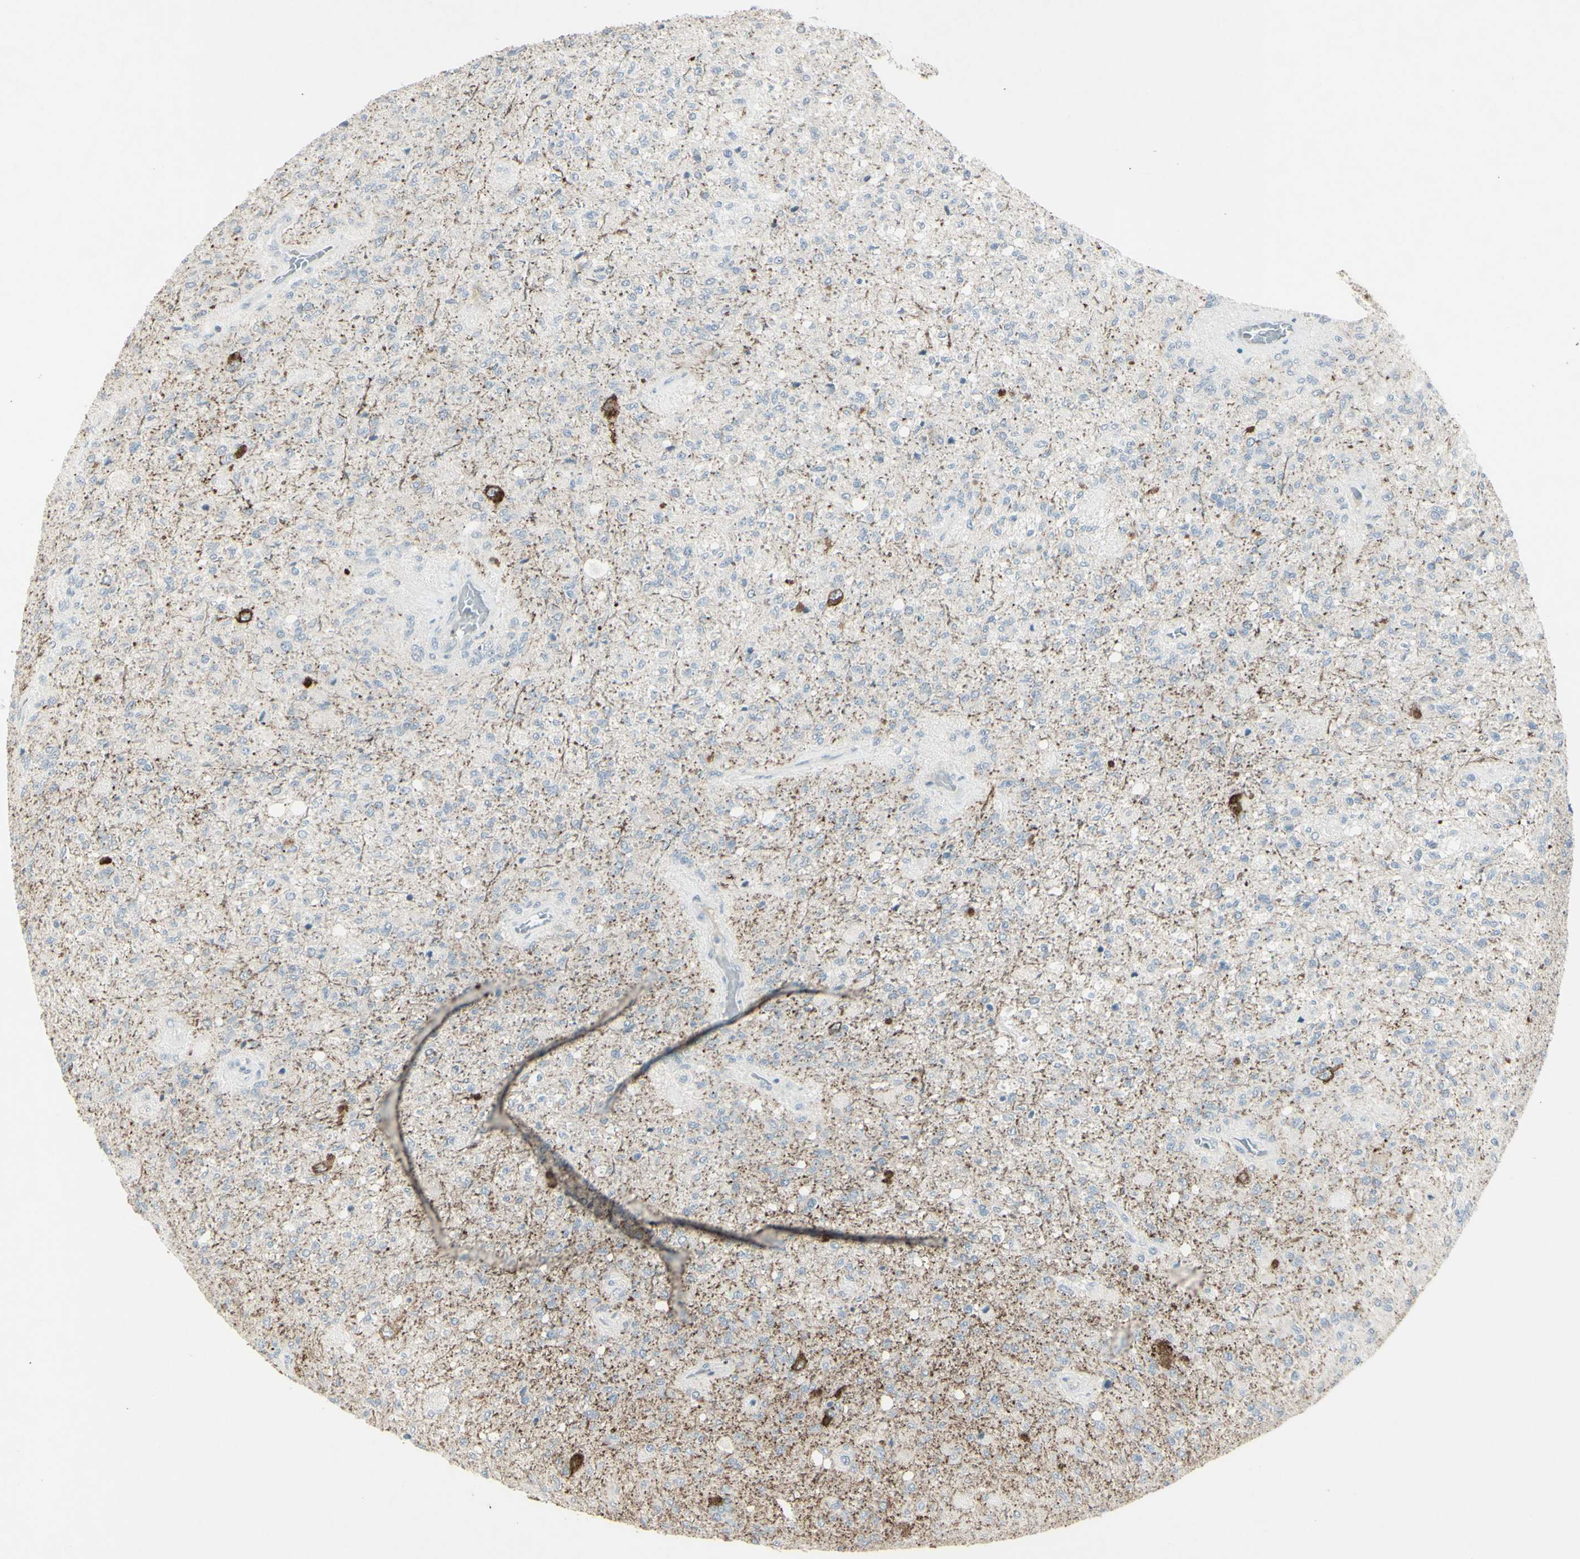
{"staining": {"intensity": "negative", "quantity": "none", "location": "none"}, "tissue": "glioma", "cell_type": "Tumor cells", "image_type": "cancer", "snomed": [{"axis": "morphology", "description": "Normal tissue, NOS"}, {"axis": "morphology", "description": "Glioma, malignant, High grade"}, {"axis": "topography", "description": "Cerebral cortex"}], "caption": "A high-resolution histopathology image shows immunohistochemistry staining of glioma, which exhibits no significant positivity in tumor cells.", "gene": "SH3GL2", "patient": {"sex": "male", "age": 77}}